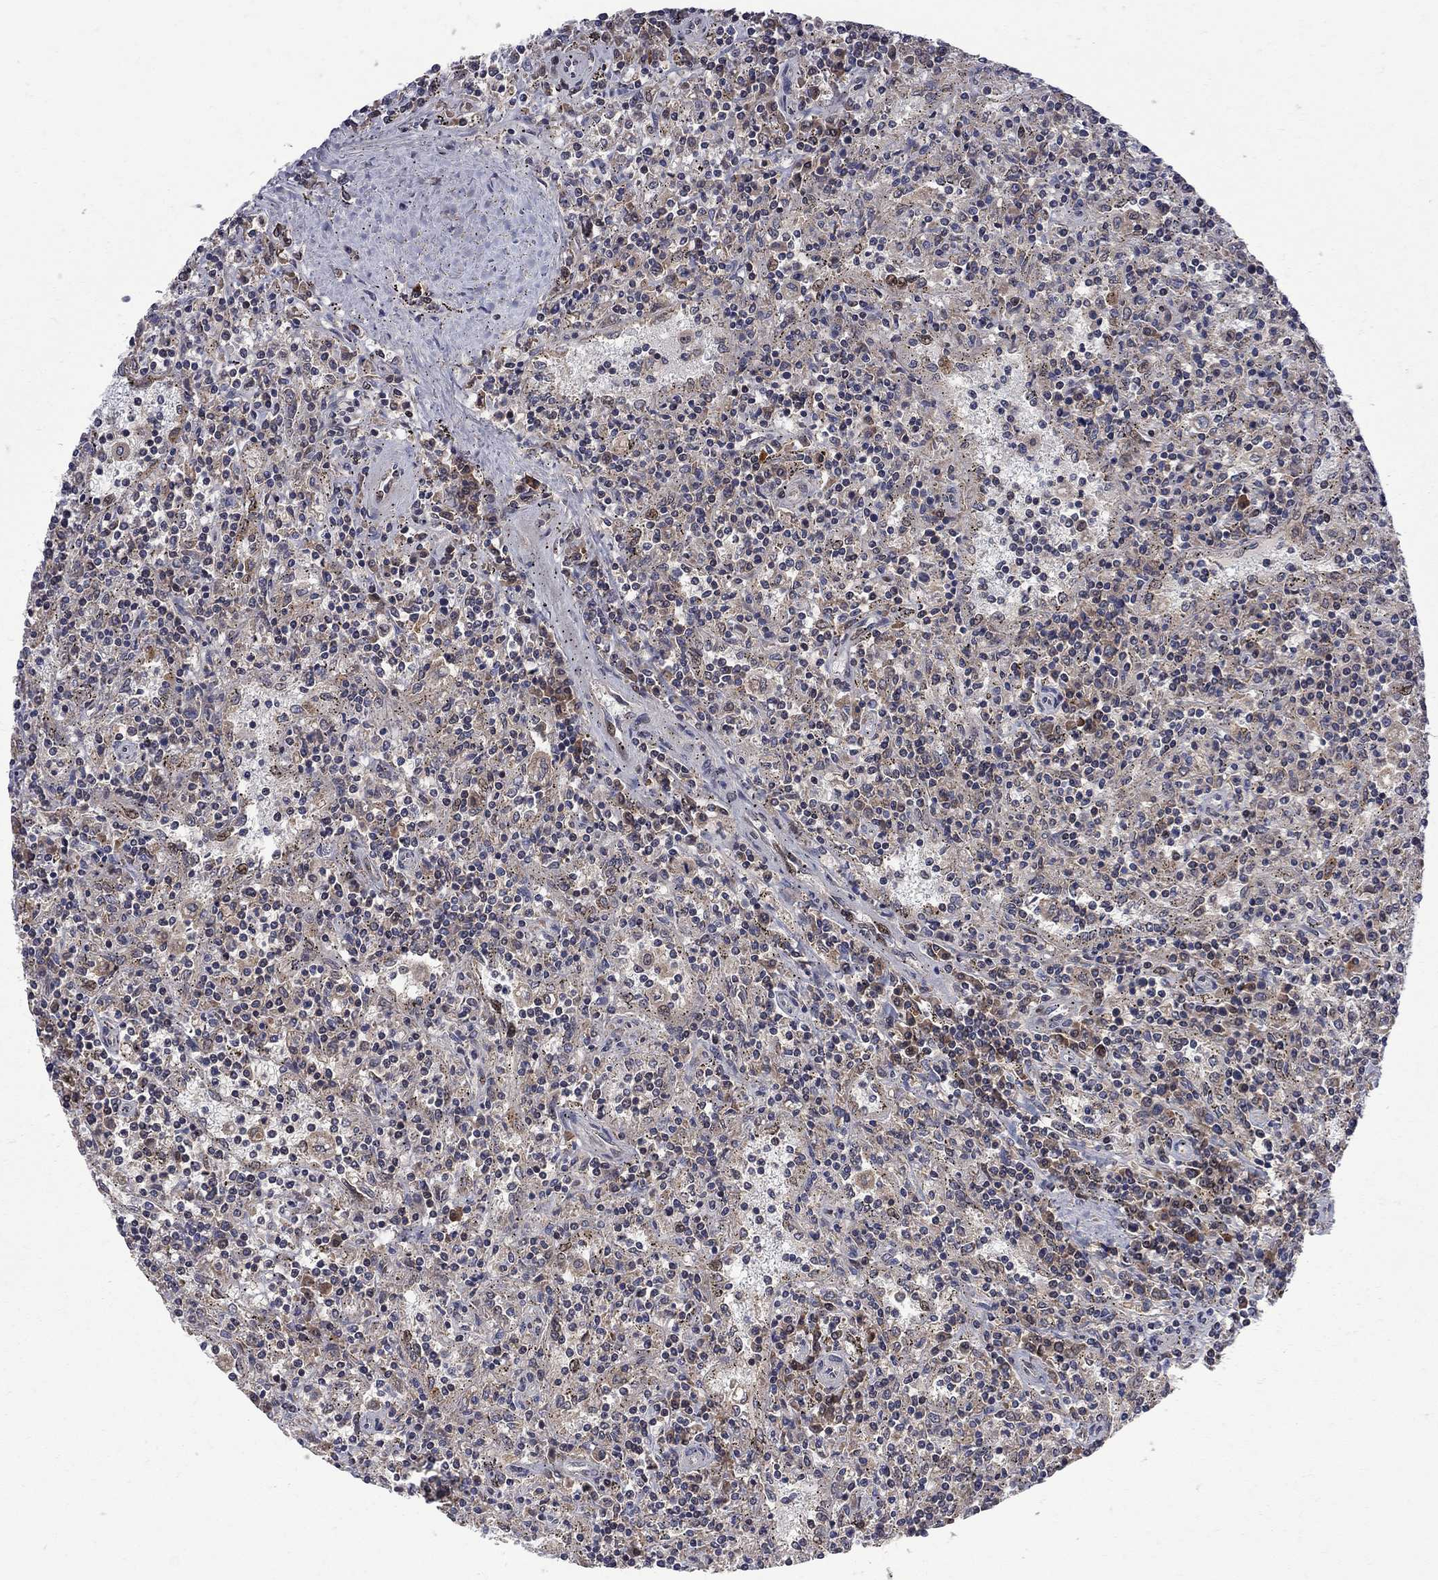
{"staining": {"intensity": "negative", "quantity": "none", "location": "none"}, "tissue": "lymphoma", "cell_type": "Tumor cells", "image_type": "cancer", "snomed": [{"axis": "morphology", "description": "Malignant lymphoma, non-Hodgkin's type, Low grade"}, {"axis": "topography", "description": "Spleen"}], "caption": "This is an immunohistochemistry micrograph of human lymphoma. There is no staining in tumor cells.", "gene": "CNOT11", "patient": {"sex": "male", "age": 62}}